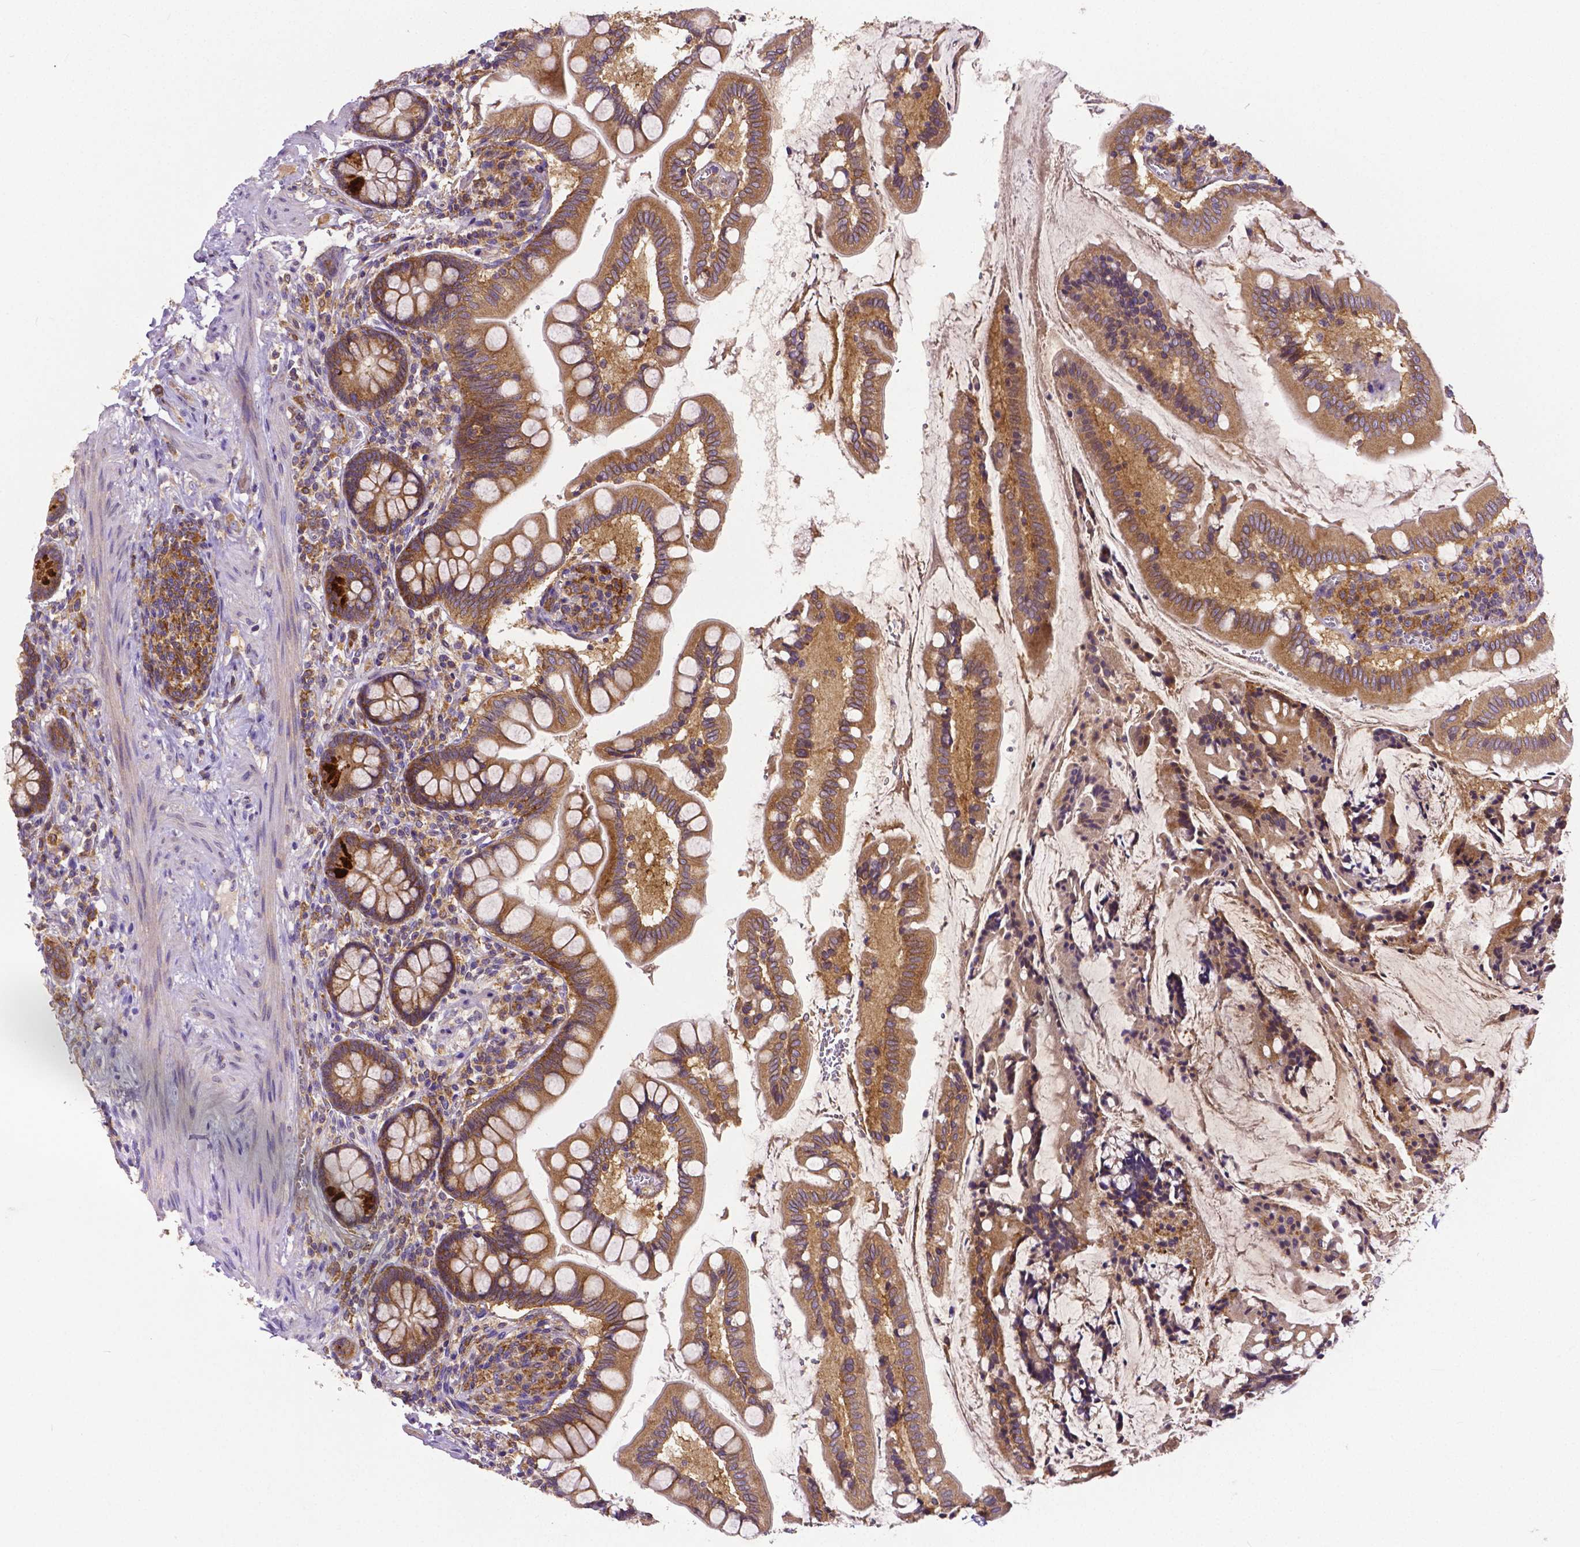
{"staining": {"intensity": "moderate", "quantity": ">75%", "location": "cytoplasmic/membranous"}, "tissue": "small intestine", "cell_type": "Glandular cells", "image_type": "normal", "snomed": [{"axis": "morphology", "description": "Normal tissue, NOS"}, {"axis": "topography", "description": "Small intestine"}], "caption": "Moderate cytoplasmic/membranous staining for a protein is present in approximately >75% of glandular cells of unremarkable small intestine using immunohistochemistry (IHC).", "gene": "DICER1", "patient": {"sex": "female", "age": 56}}